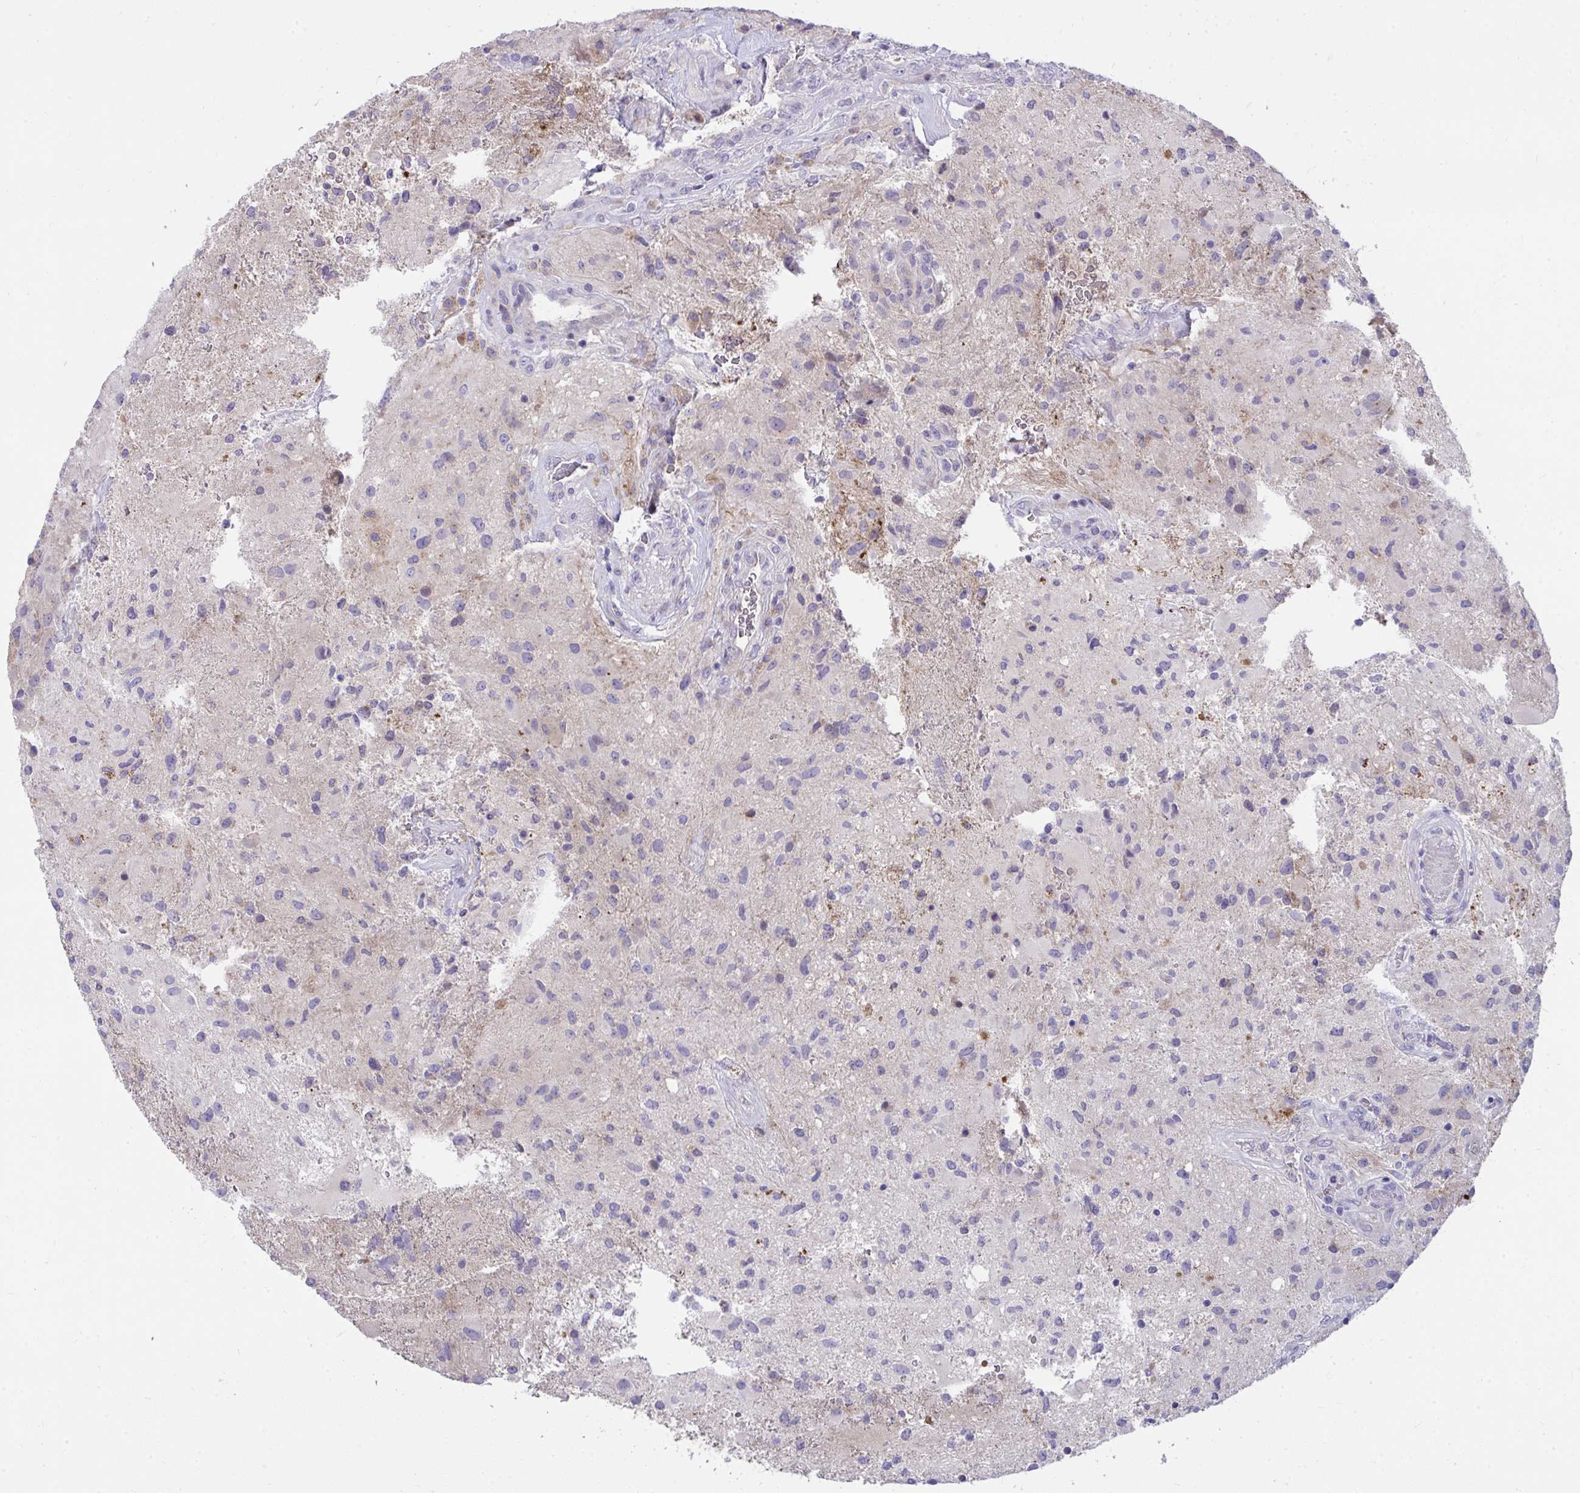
{"staining": {"intensity": "negative", "quantity": "none", "location": "none"}, "tissue": "glioma", "cell_type": "Tumor cells", "image_type": "cancer", "snomed": [{"axis": "morphology", "description": "Glioma, malignant, High grade"}, {"axis": "topography", "description": "Brain"}], "caption": "There is no significant positivity in tumor cells of glioma.", "gene": "PIGZ", "patient": {"sex": "male", "age": 53}}